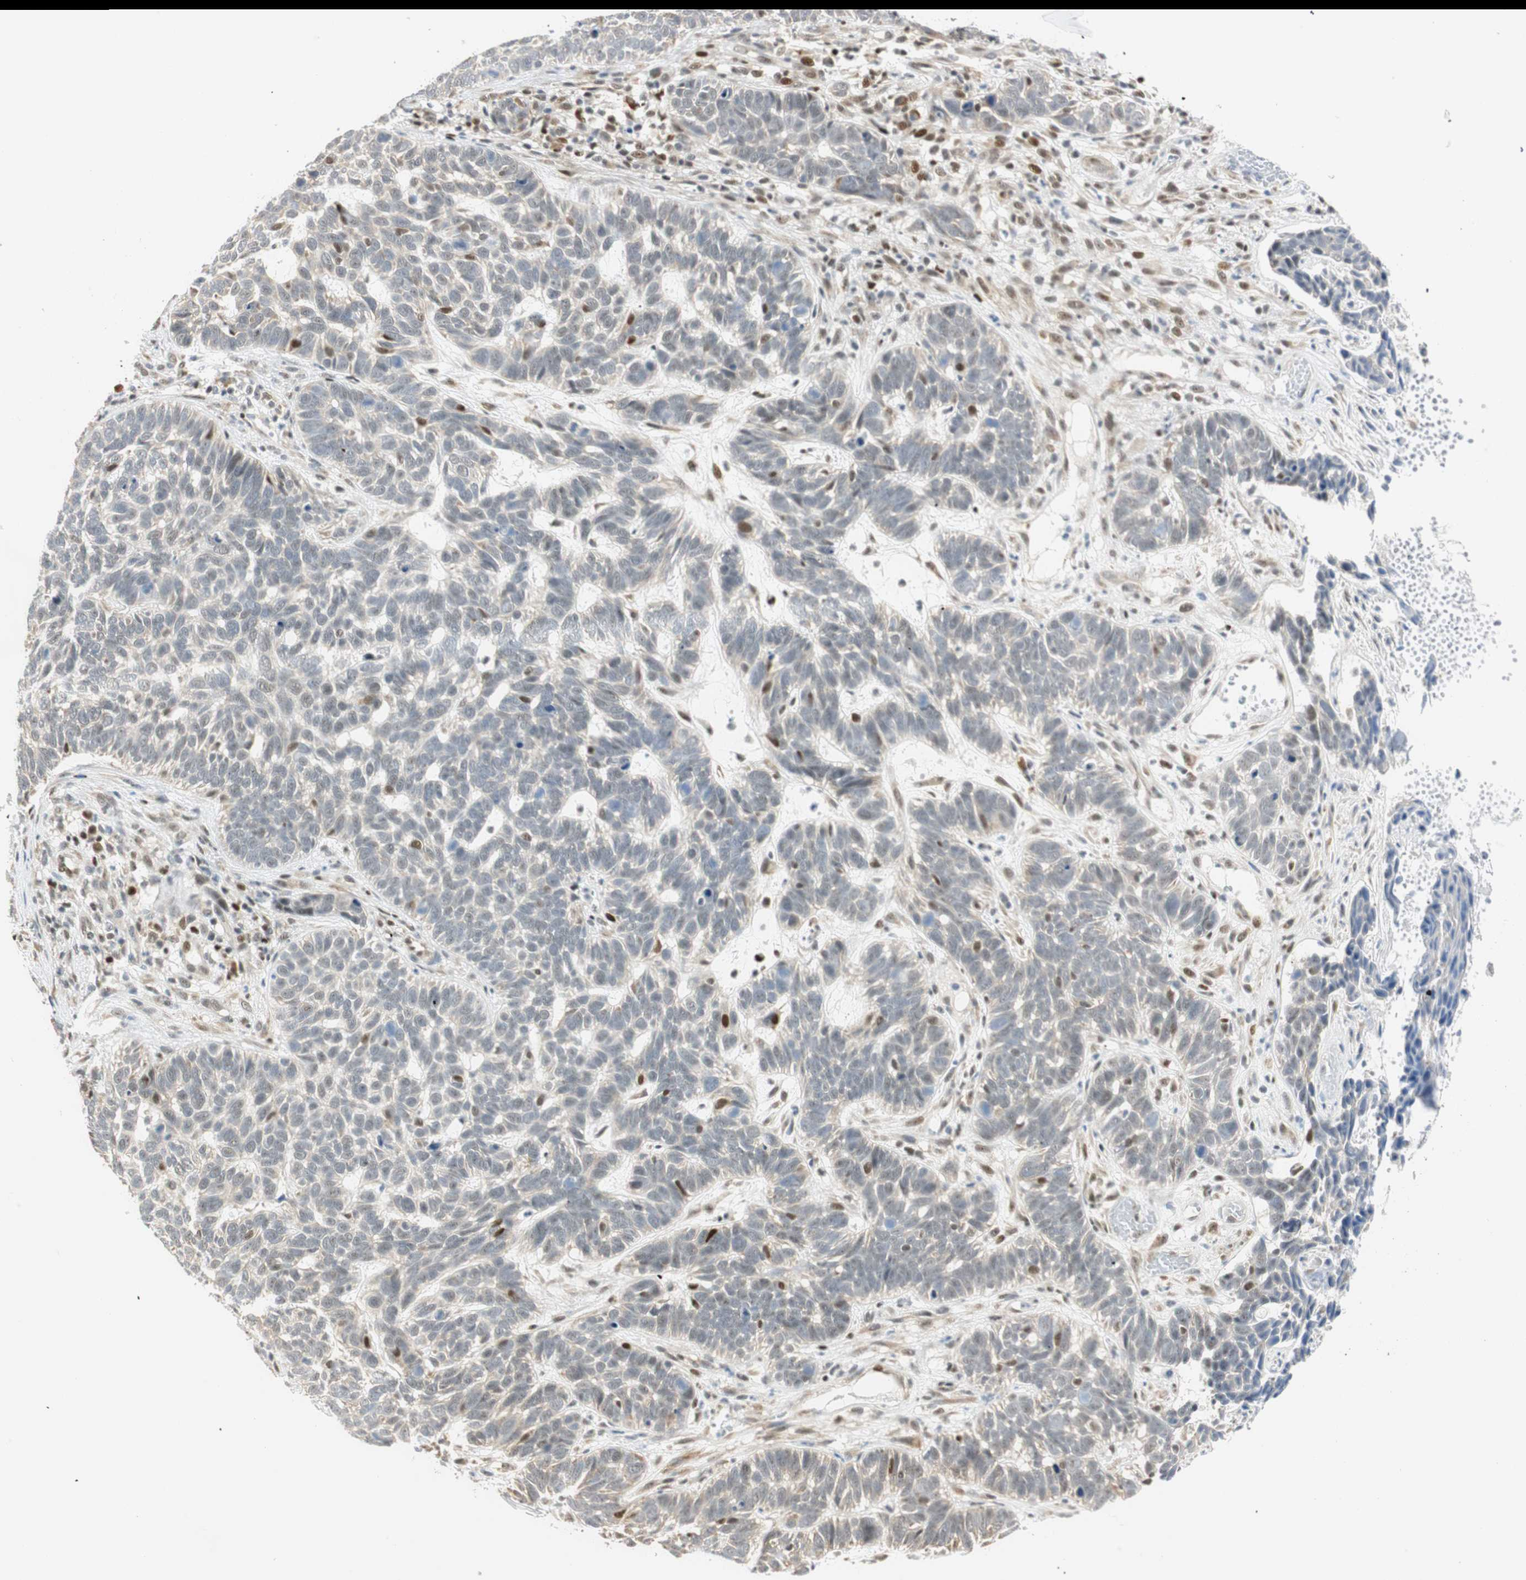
{"staining": {"intensity": "moderate", "quantity": "<25%", "location": "nuclear"}, "tissue": "skin cancer", "cell_type": "Tumor cells", "image_type": "cancer", "snomed": [{"axis": "morphology", "description": "Basal cell carcinoma"}, {"axis": "topography", "description": "Skin"}], "caption": "This is a histology image of IHC staining of skin cancer, which shows moderate staining in the nuclear of tumor cells.", "gene": "MSX2", "patient": {"sex": "male", "age": 87}}